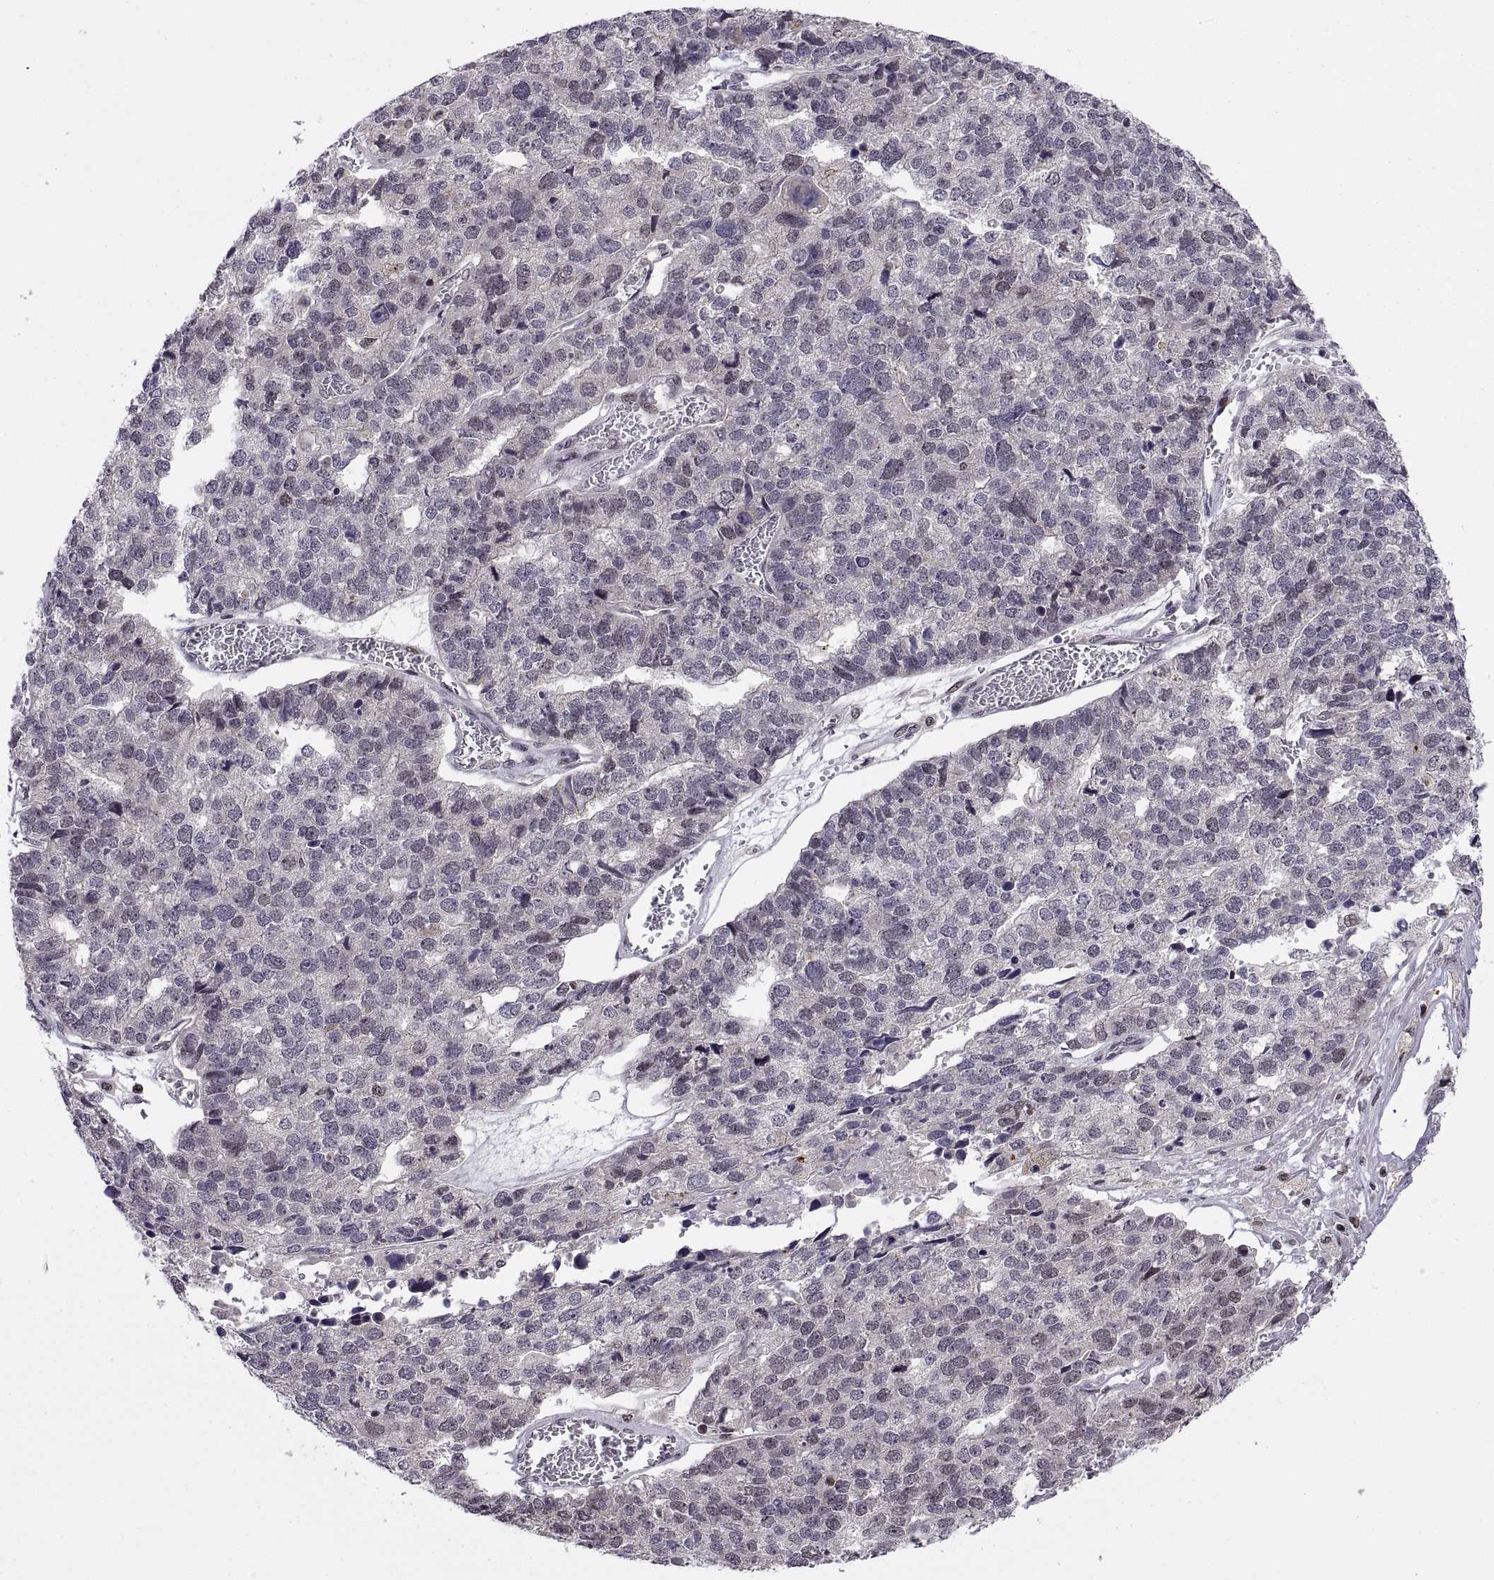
{"staining": {"intensity": "negative", "quantity": "none", "location": "none"}, "tissue": "stomach cancer", "cell_type": "Tumor cells", "image_type": "cancer", "snomed": [{"axis": "morphology", "description": "Adenocarcinoma, NOS"}, {"axis": "topography", "description": "Stomach"}], "caption": "Tumor cells are negative for protein expression in human stomach cancer.", "gene": "CHFR", "patient": {"sex": "male", "age": 69}}